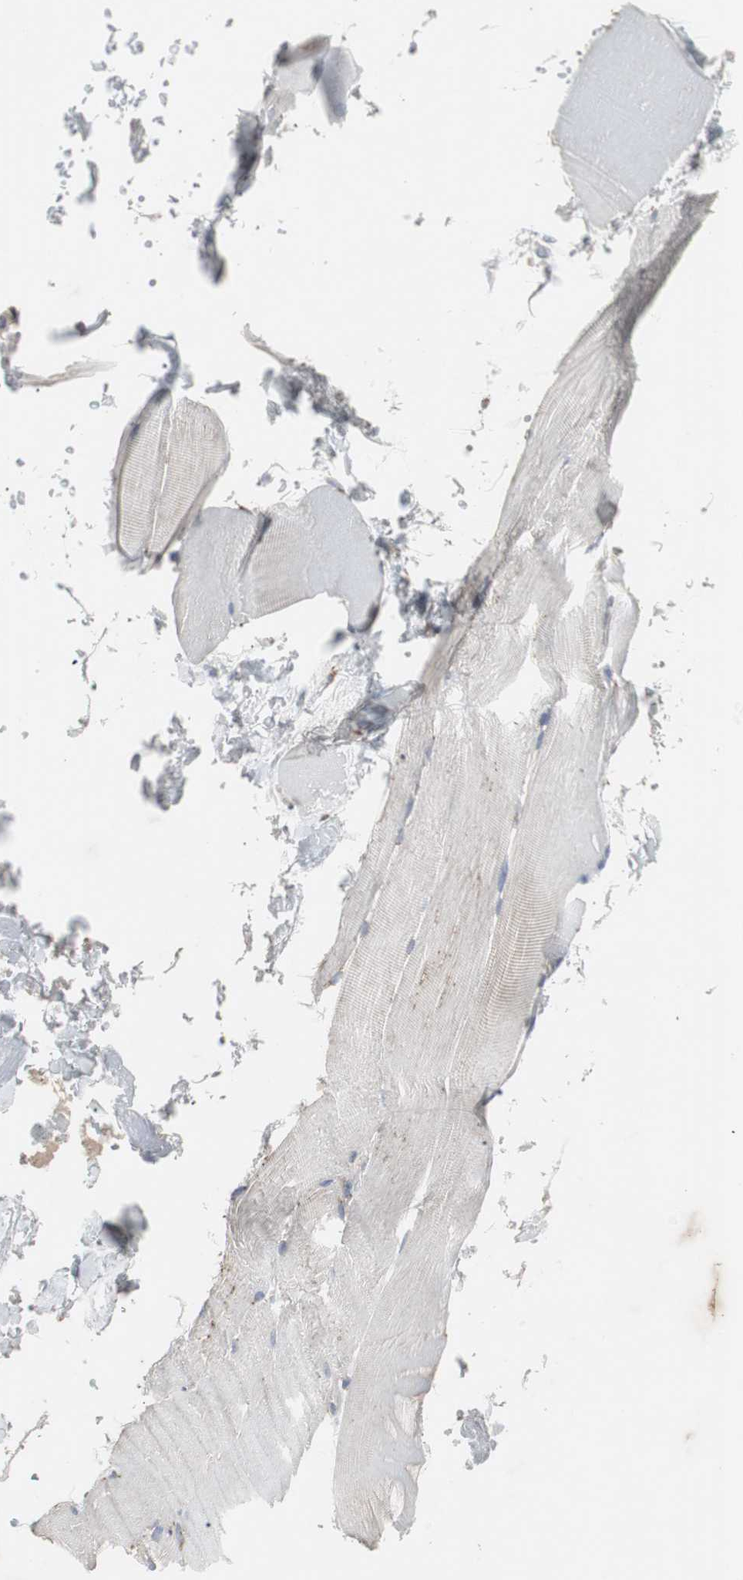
{"staining": {"intensity": "negative", "quantity": "none", "location": "none"}, "tissue": "skeletal muscle", "cell_type": "Myocytes", "image_type": "normal", "snomed": [{"axis": "morphology", "description": "Normal tissue, NOS"}, {"axis": "topography", "description": "Skeletal muscle"}, {"axis": "topography", "description": "Parathyroid gland"}], "caption": "Myocytes show no significant expression in benign skeletal muscle. (IHC, brightfield microscopy, high magnification).", "gene": "GBA1", "patient": {"sex": "female", "age": 37}}